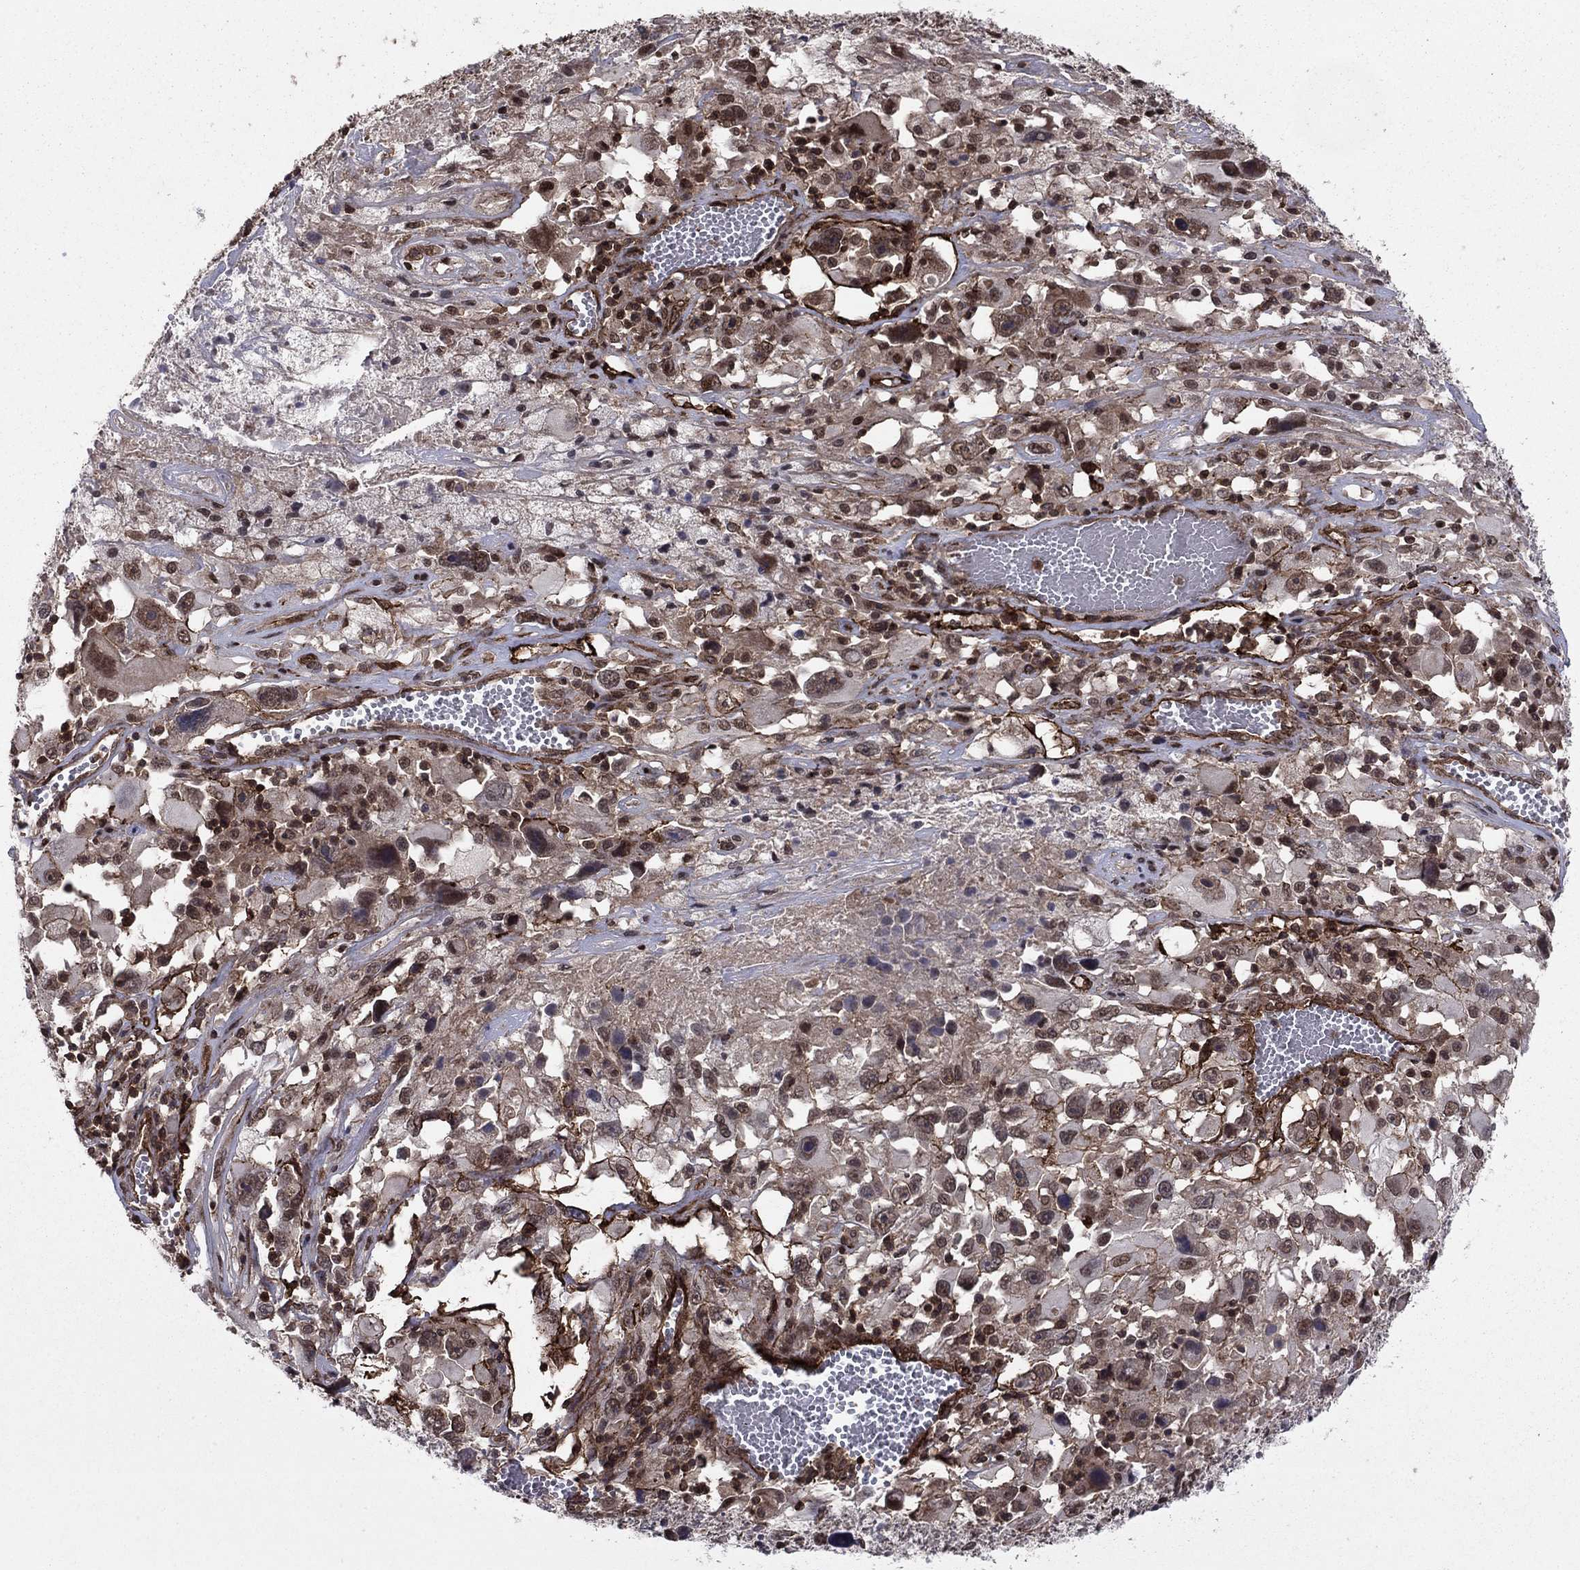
{"staining": {"intensity": "moderate", "quantity": "25%-75%", "location": "nuclear"}, "tissue": "melanoma", "cell_type": "Tumor cells", "image_type": "cancer", "snomed": [{"axis": "morphology", "description": "Malignant melanoma, Metastatic site"}, {"axis": "topography", "description": "Soft tissue"}], "caption": "Human melanoma stained with a brown dye demonstrates moderate nuclear positive staining in about 25%-75% of tumor cells.", "gene": "SSX2IP", "patient": {"sex": "male", "age": 50}}